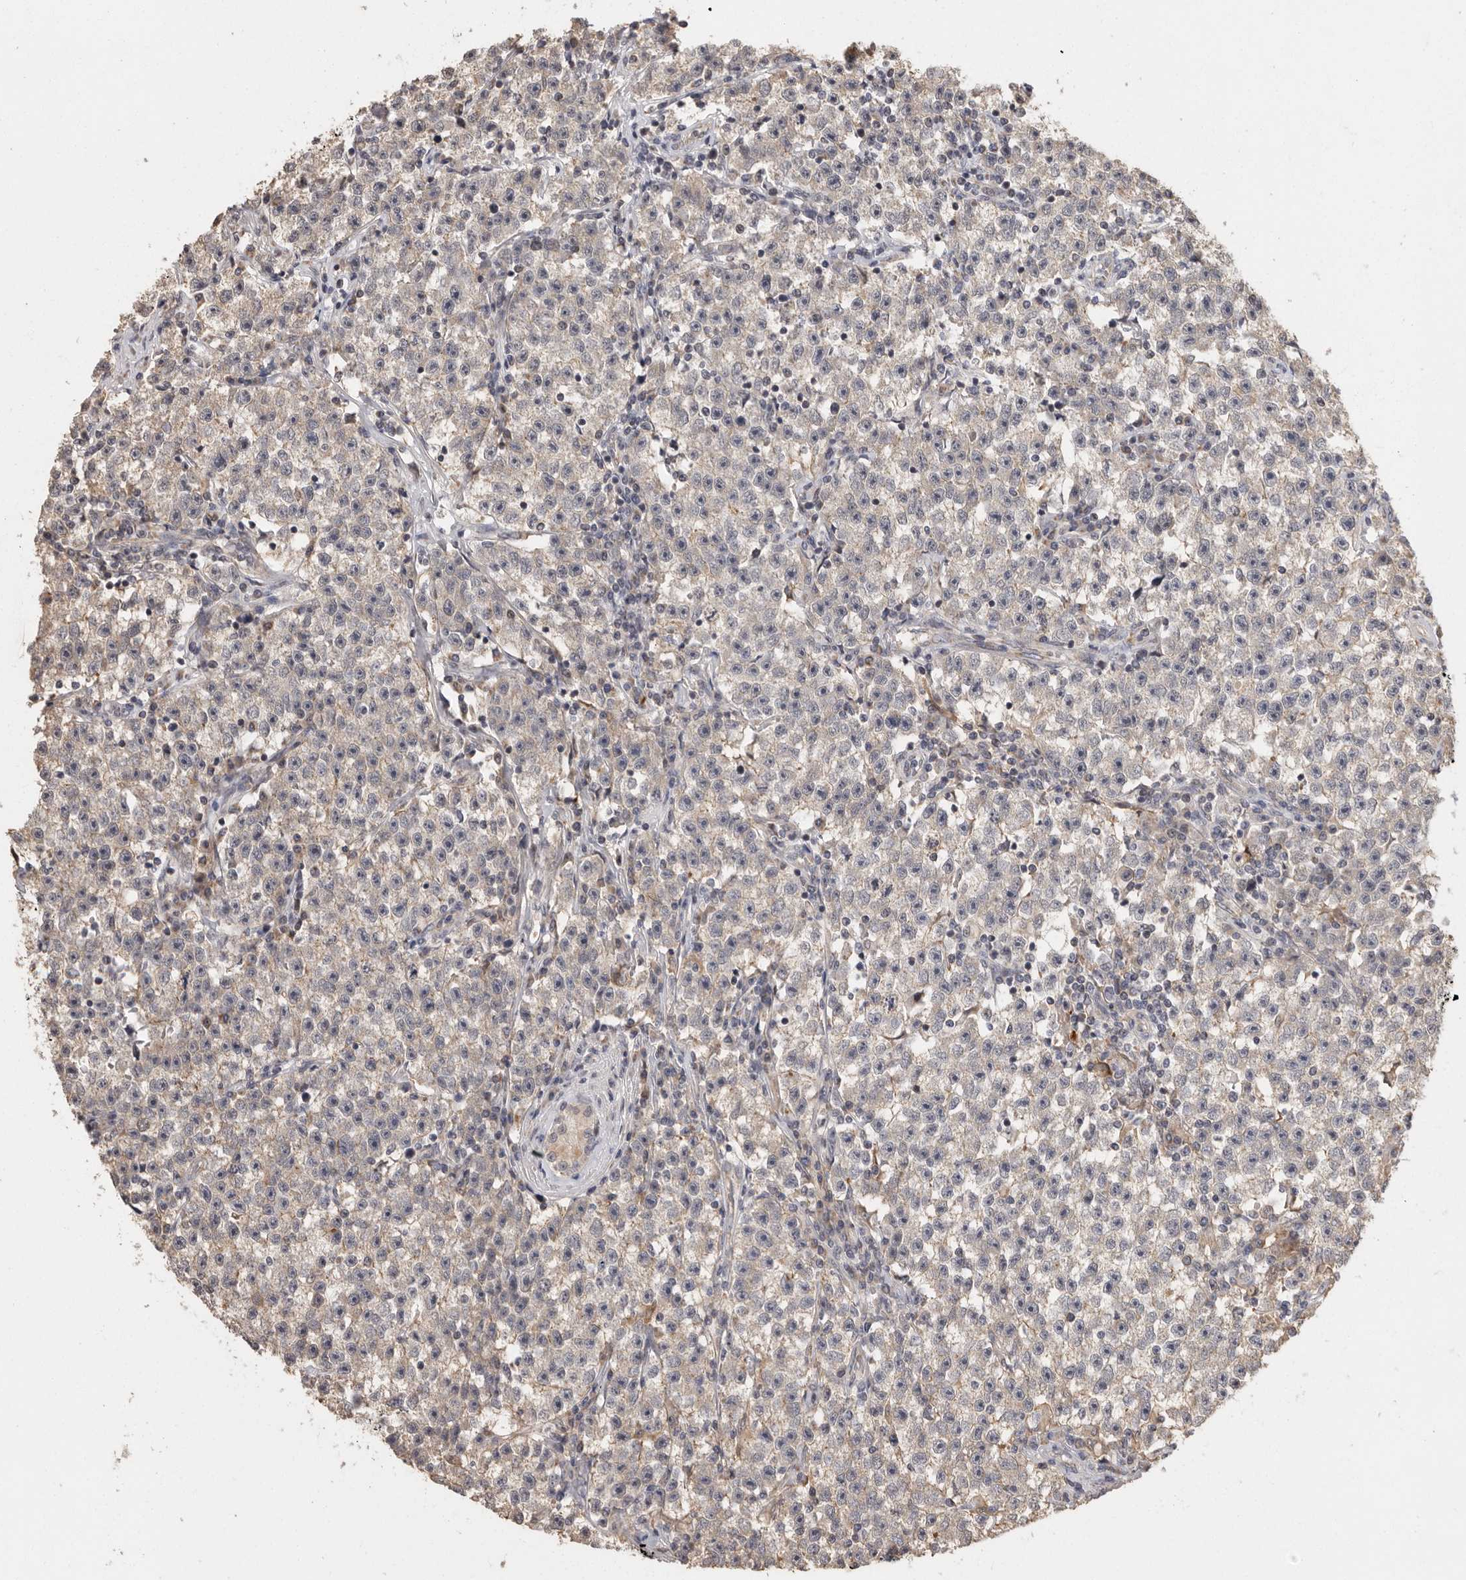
{"staining": {"intensity": "weak", "quantity": "<25%", "location": "cytoplasmic/membranous"}, "tissue": "testis cancer", "cell_type": "Tumor cells", "image_type": "cancer", "snomed": [{"axis": "morphology", "description": "Seminoma, NOS"}, {"axis": "topography", "description": "Testis"}], "caption": "A histopathology image of human testis cancer is negative for staining in tumor cells. (Brightfield microscopy of DAB immunohistochemistry (IHC) at high magnification).", "gene": "BAIAP2", "patient": {"sex": "male", "age": 22}}